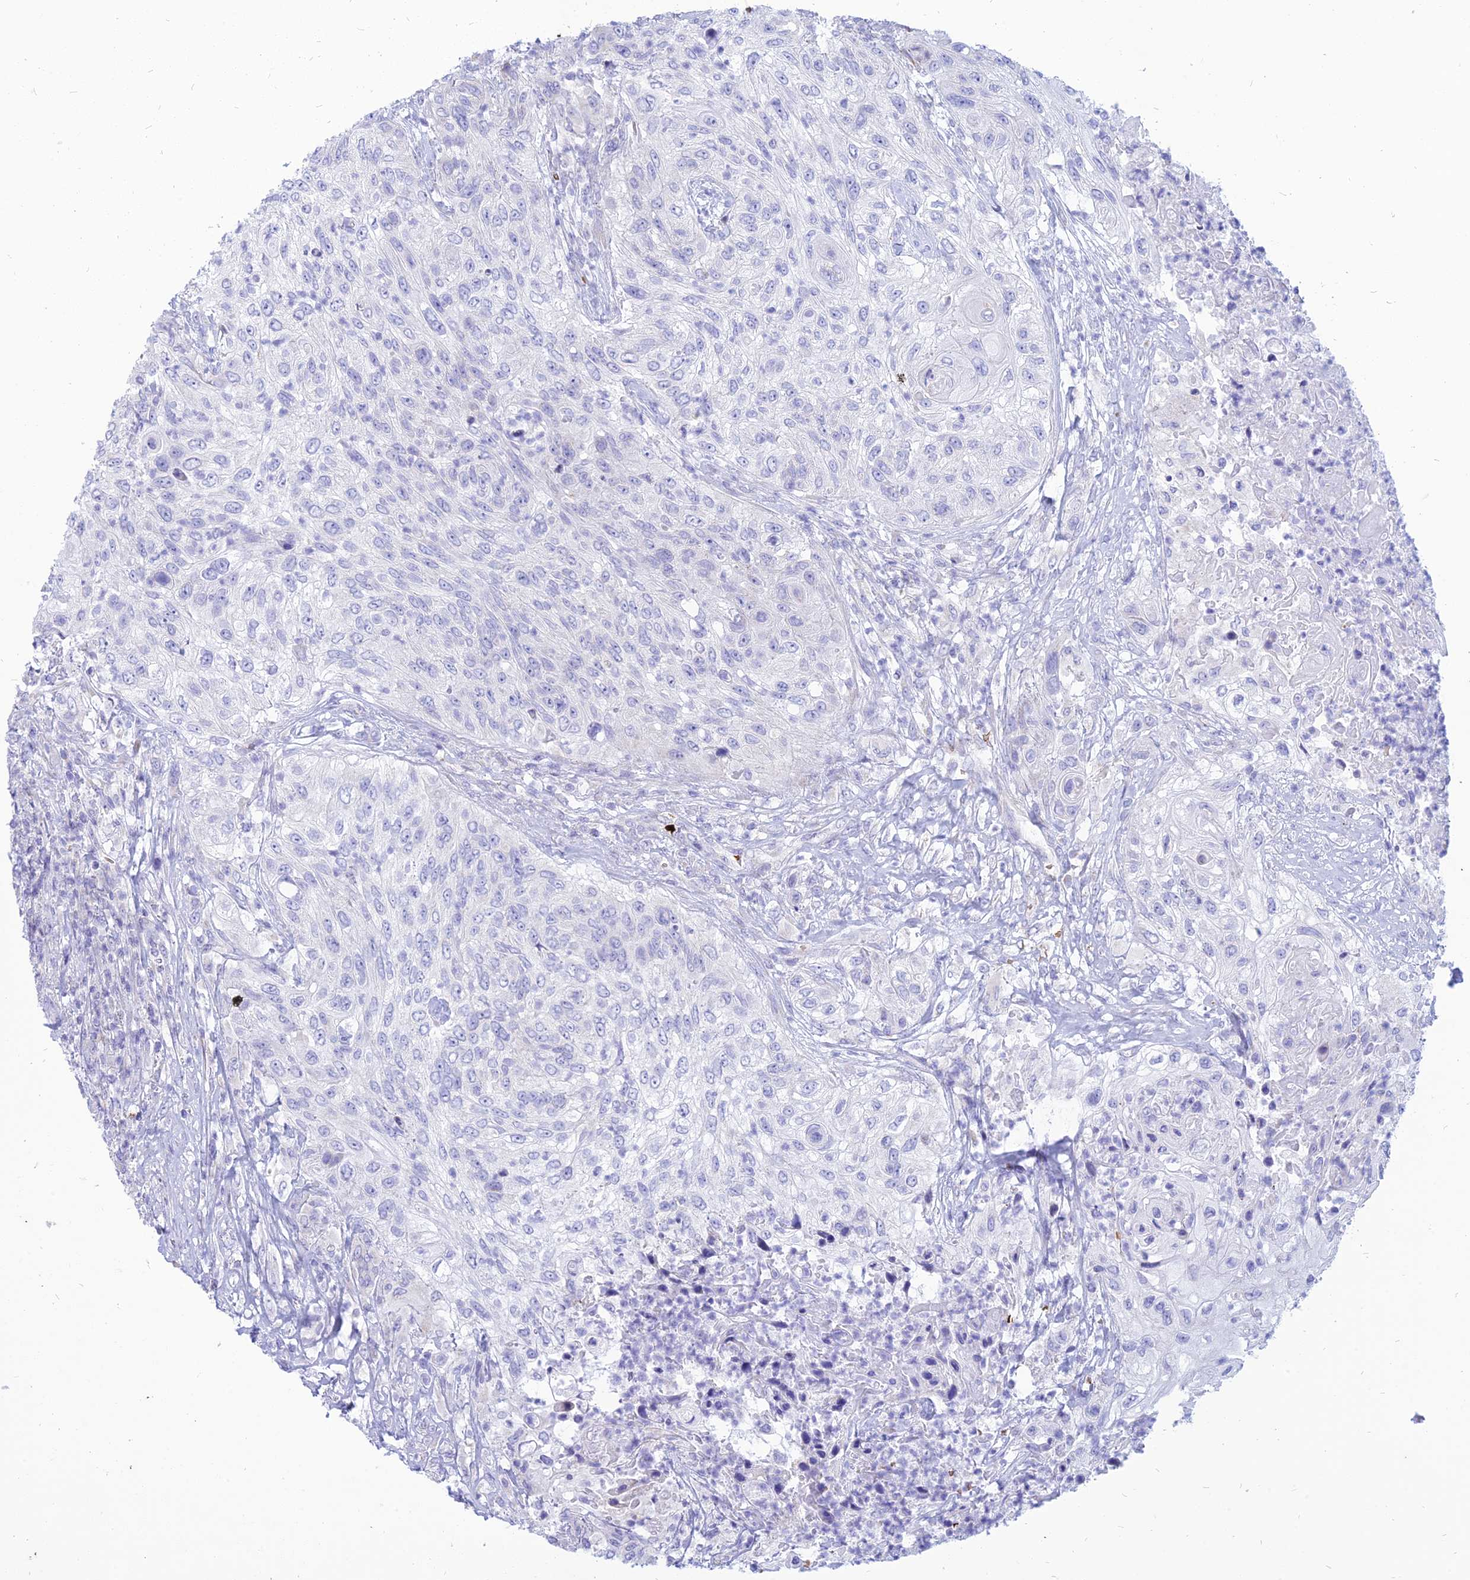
{"staining": {"intensity": "negative", "quantity": "none", "location": "none"}, "tissue": "urothelial cancer", "cell_type": "Tumor cells", "image_type": "cancer", "snomed": [{"axis": "morphology", "description": "Urothelial carcinoma, High grade"}, {"axis": "topography", "description": "Urinary bladder"}], "caption": "Human urothelial cancer stained for a protein using immunohistochemistry (IHC) demonstrates no staining in tumor cells.", "gene": "HHAT", "patient": {"sex": "female", "age": 60}}